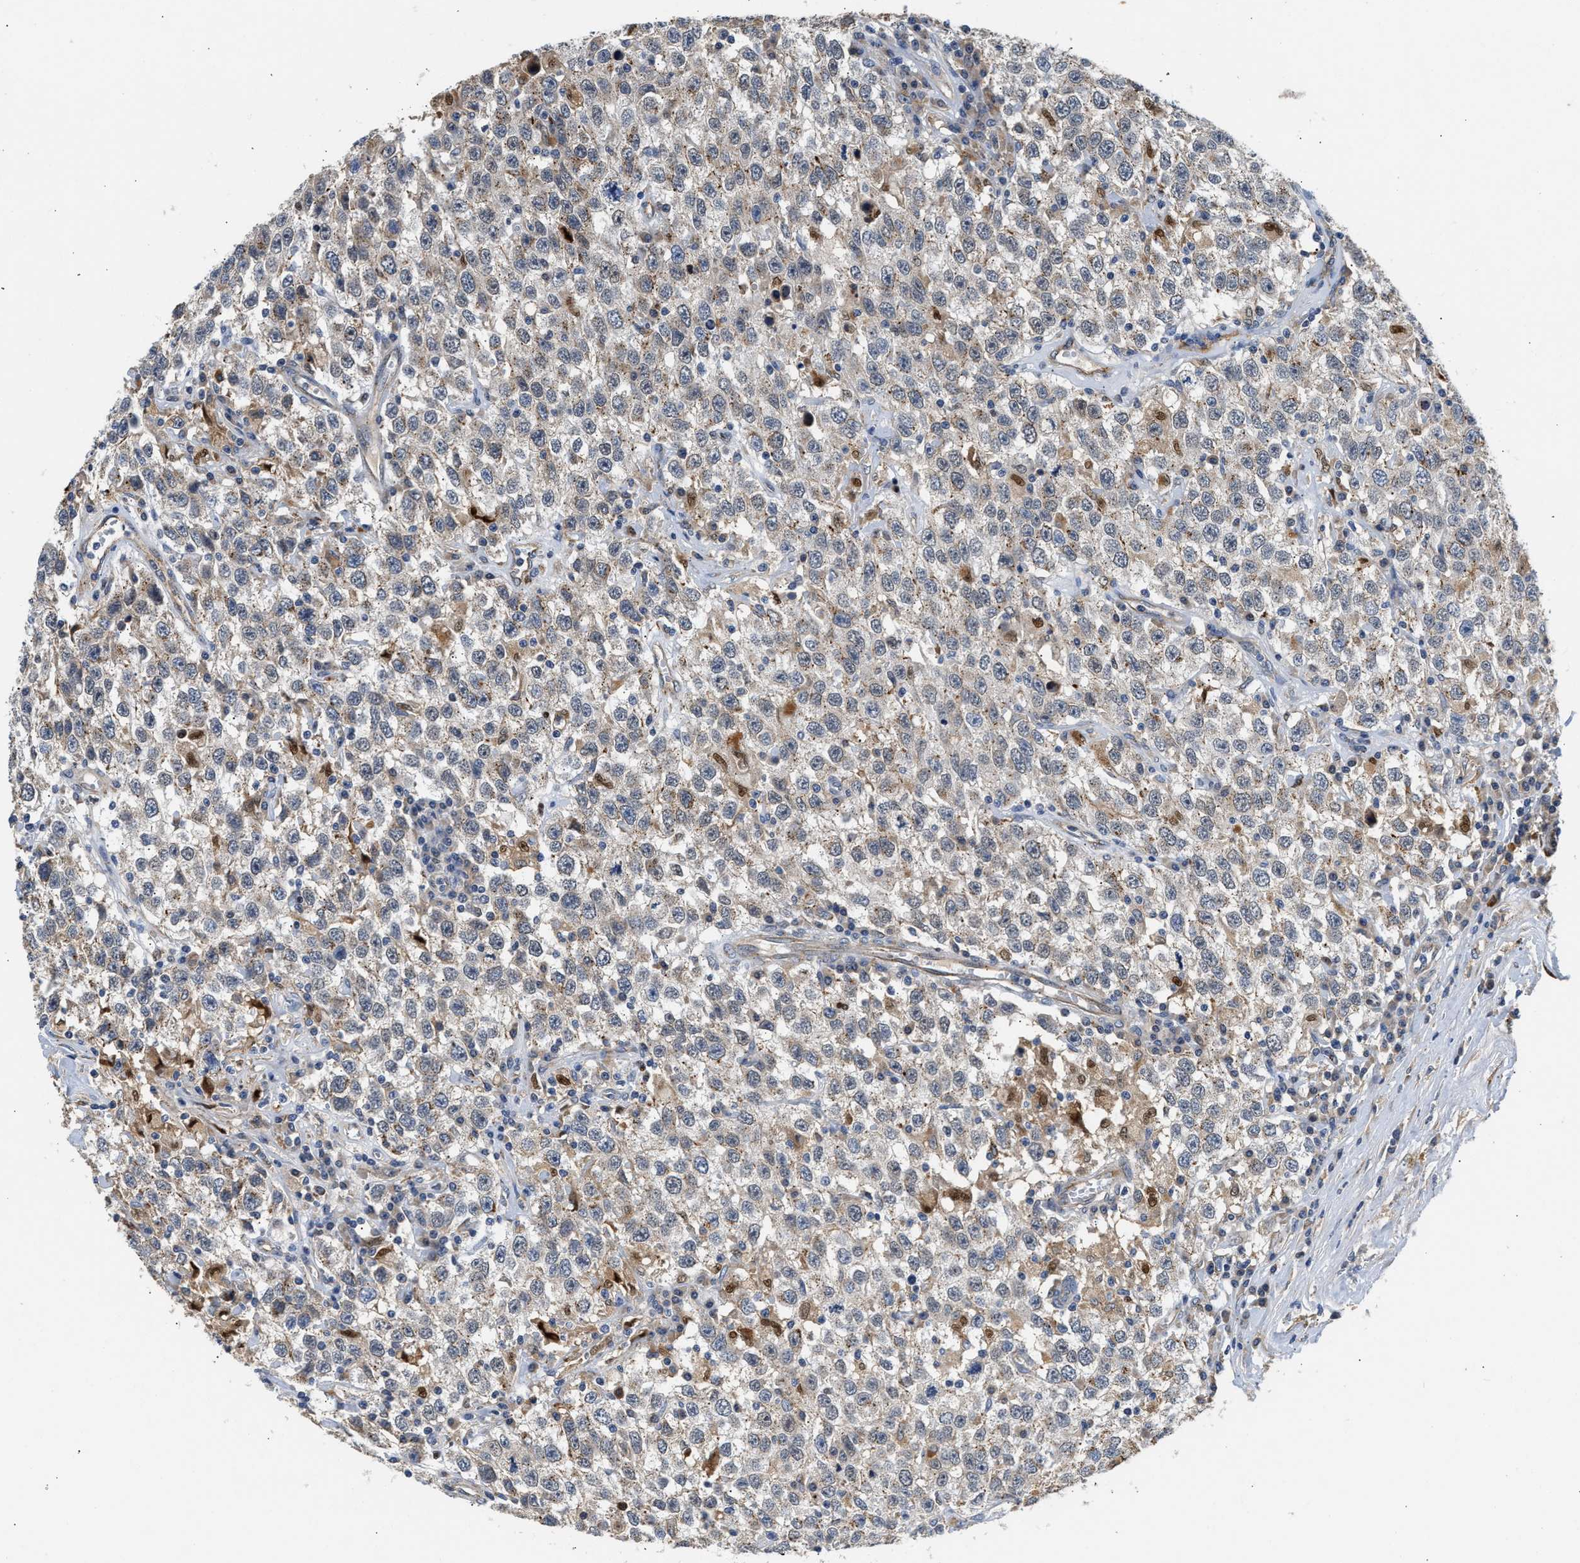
{"staining": {"intensity": "weak", "quantity": "<25%", "location": "cytoplasmic/membranous"}, "tissue": "testis cancer", "cell_type": "Tumor cells", "image_type": "cancer", "snomed": [{"axis": "morphology", "description": "Seminoma, NOS"}, {"axis": "topography", "description": "Testis"}], "caption": "A high-resolution image shows immunohistochemistry (IHC) staining of testis cancer (seminoma), which reveals no significant expression in tumor cells.", "gene": "PPM1L", "patient": {"sex": "male", "age": 41}}